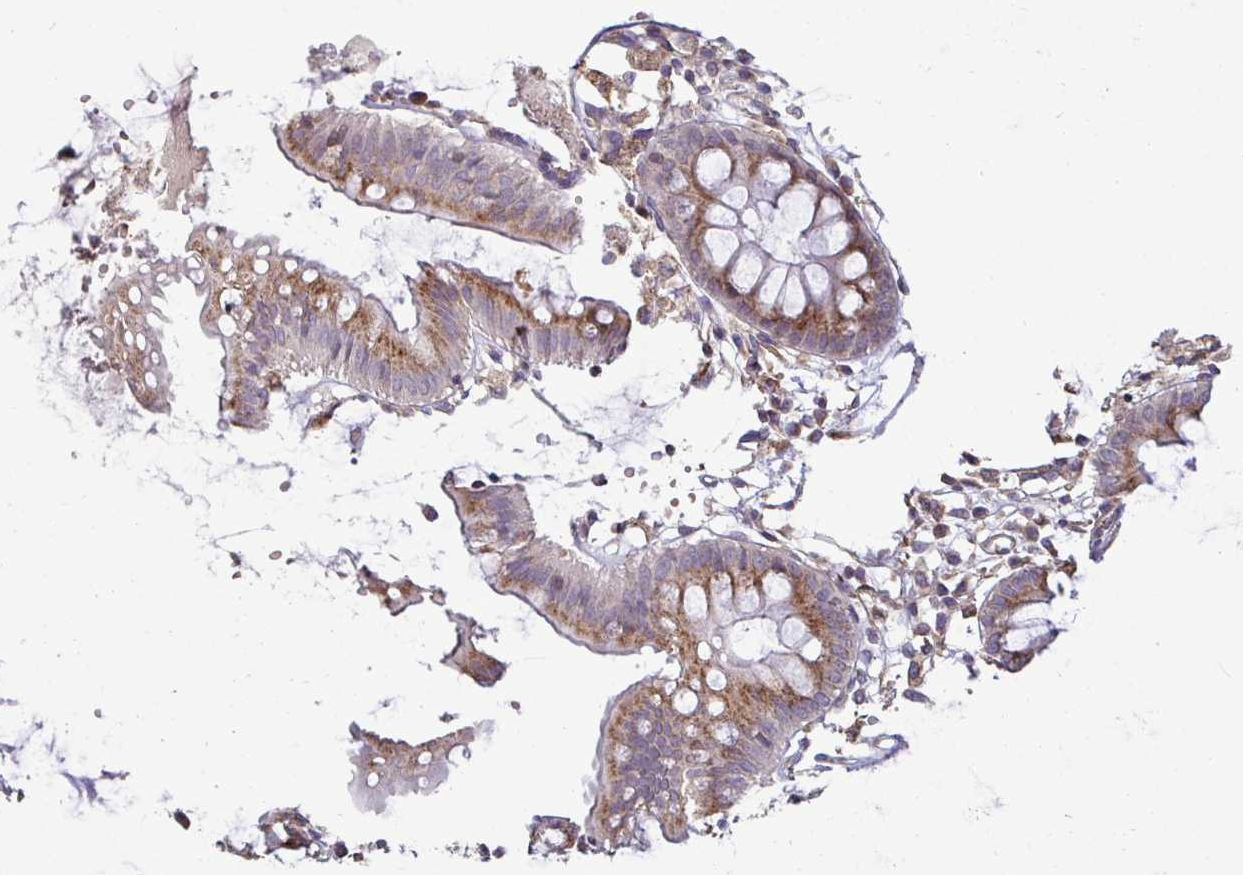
{"staining": {"intensity": "negative", "quantity": "none", "location": "none"}, "tissue": "colon", "cell_type": "Endothelial cells", "image_type": "normal", "snomed": [{"axis": "morphology", "description": "Normal tissue, NOS"}, {"axis": "topography", "description": "Colon"}], "caption": "Endothelial cells show no significant protein positivity in normal colon. (IHC, brightfield microscopy, high magnification).", "gene": "SPRY1", "patient": {"sex": "female", "age": 84}}